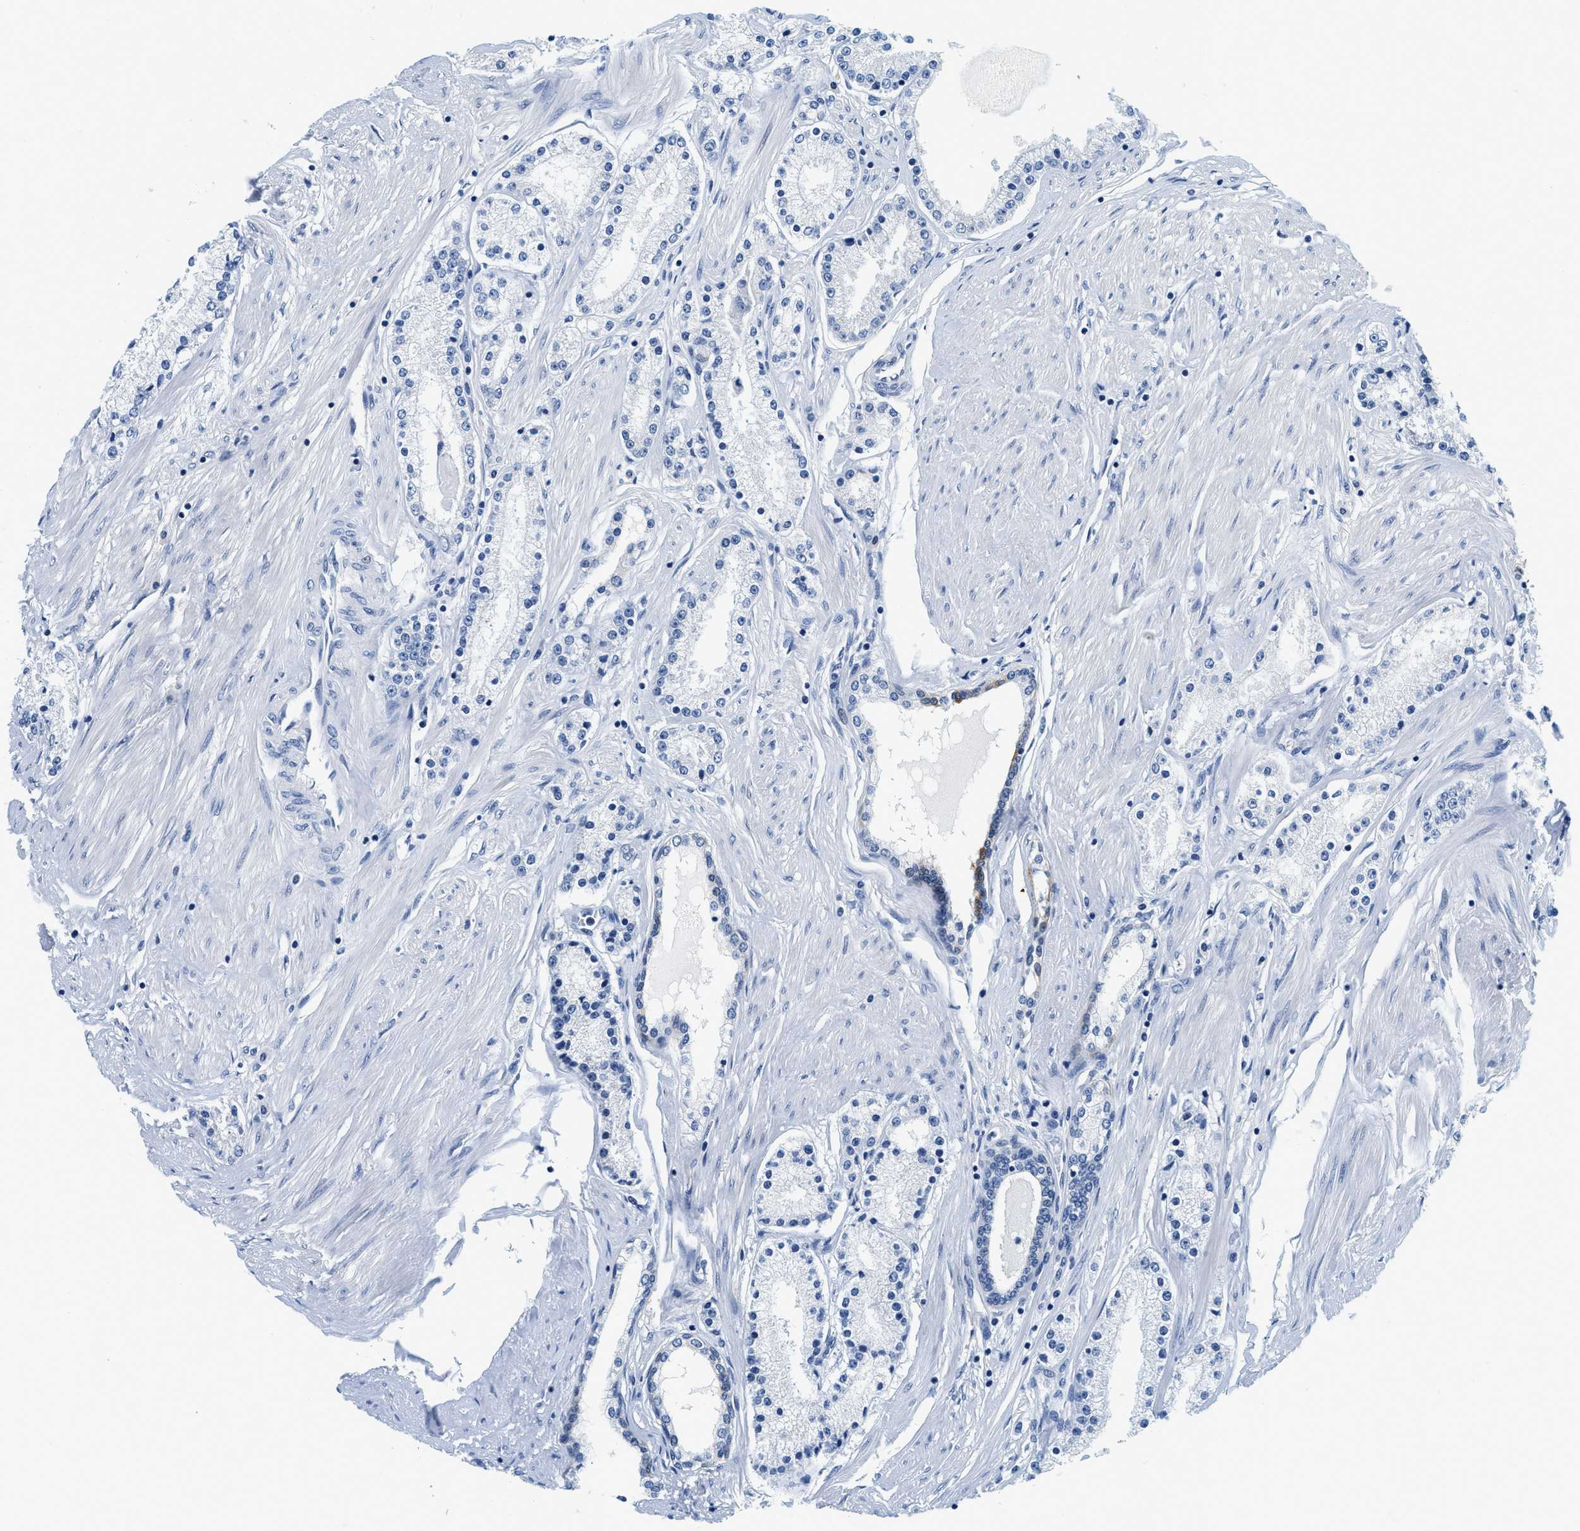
{"staining": {"intensity": "negative", "quantity": "none", "location": "none"}, "tissue": "prostate cancer", "cell_type": "Tumor cells", "image_type": "cancer", "snomed": [{"axis": "morphology", "description": "Adenocarcinoma, Low grade"}, {"axis": "topography", "description": "Prostate"}], "caption": "Tumor cells show no significant positivity in prostate cancer (adenocarcinoma (low-grade)). Brightfield microscopy of IHC stained with DAB (brown) and hematoxylin (blue), captured at high magnification.", "gene": "GSTM3", "patient": {"sex": "male", "age": 63}}